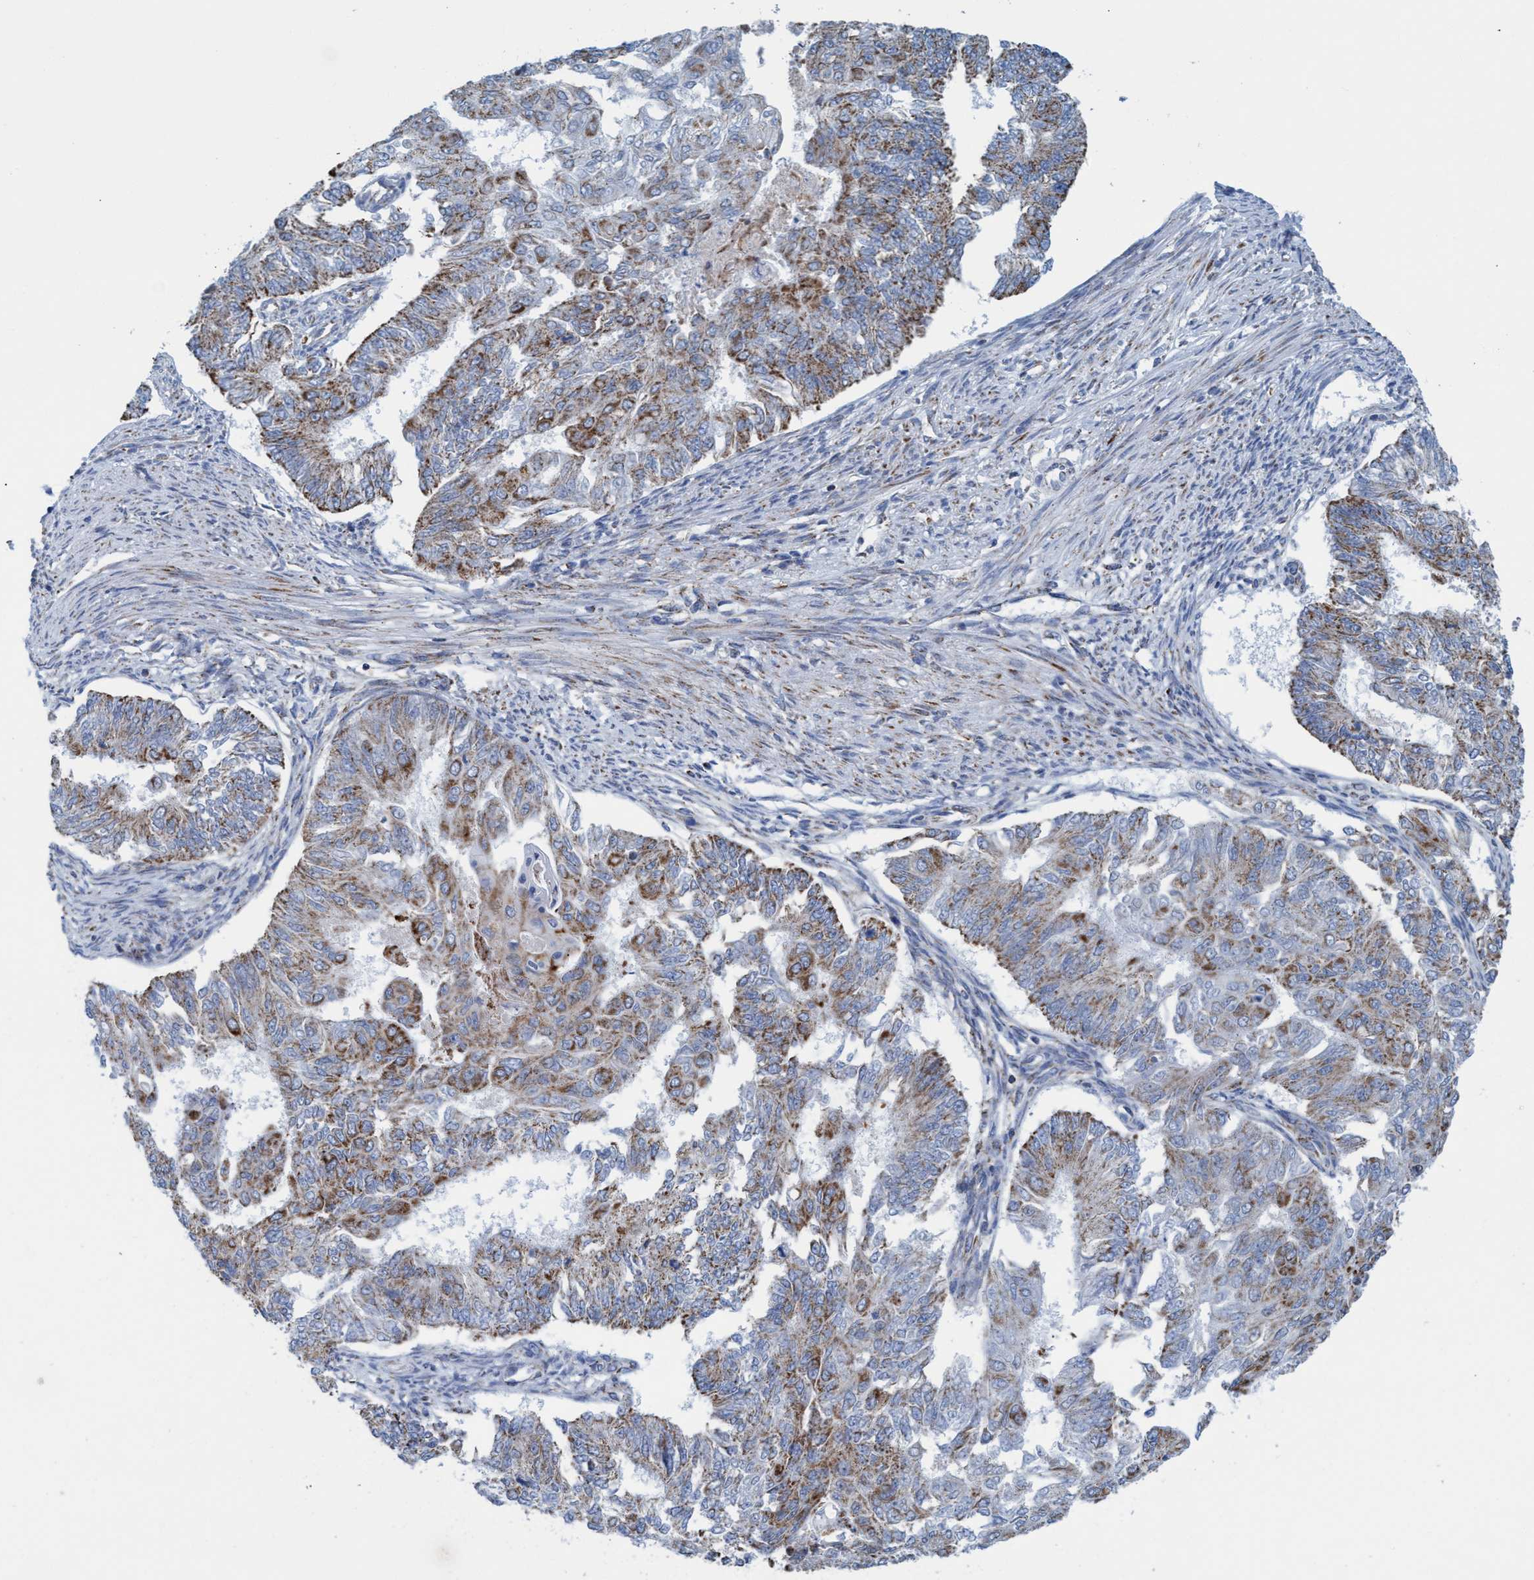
{"staining": {"intensity": "moderate", "quantity": ">75%", "location": "cytoplasmic/membranous"}, "tissue": "endometrial cancer", "cell_type": "Tumor cells", "image_type": "cancer", "snomed": [{"axis": "morphology", "description": "Adenocarcinoma, NOS"}, {"axis": "topography", "description": "Endometrium"}], "caption": "Endometrial cancer (adenocarcinoma) tissue exhibits moderate cytoplasmic/membranous positivity in about >75% of tumor cells The staining was performed using DAB, with brown indicating positive protein expression. Nuclei are stained blue with hematoxylin.", "gene": "GGA3", "patient": {"sex": "female", "age": 32}}